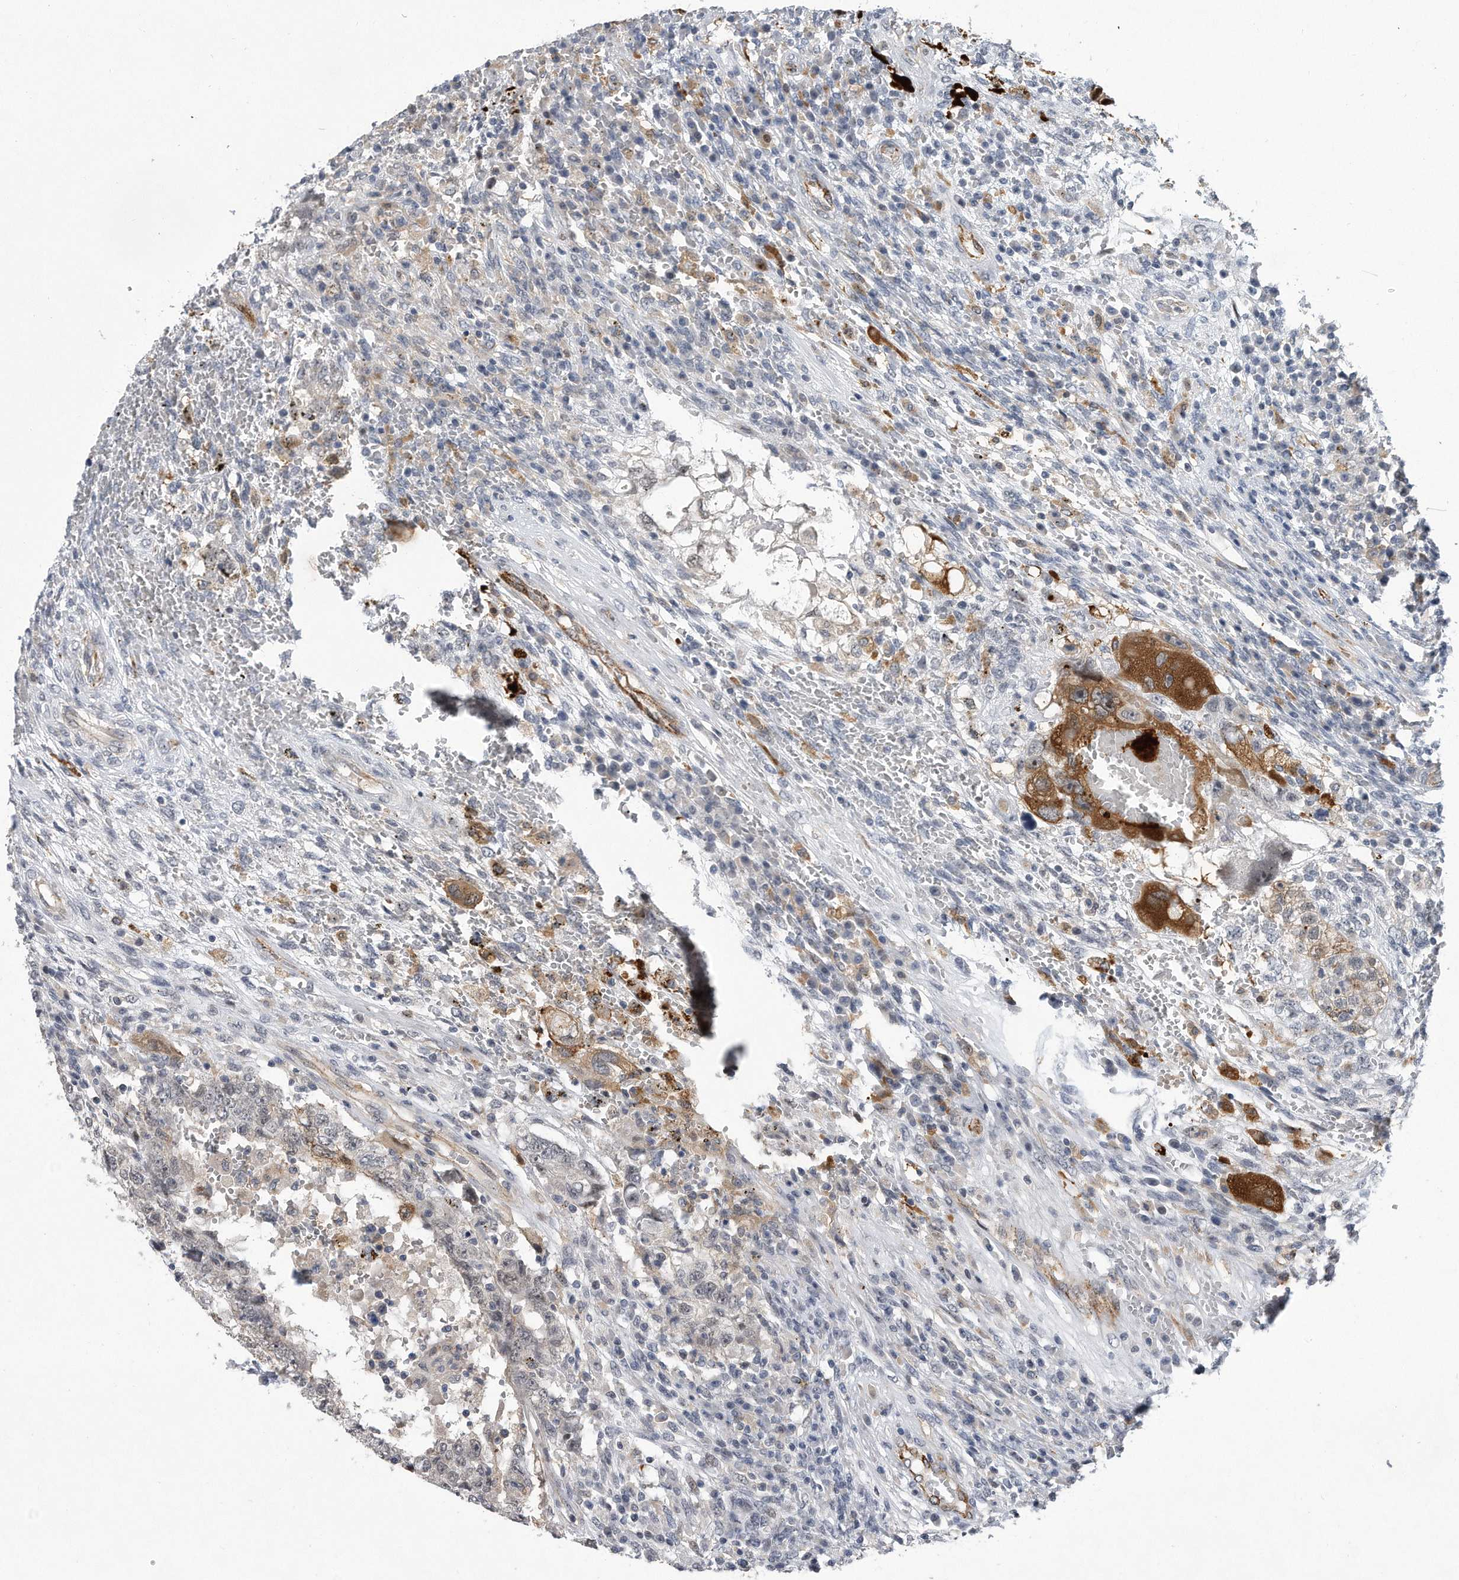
{"staining": {"intensity": "strong", "quantity": "<25%", "location": "cytoplasmic/membranous"}, "tissue": "testis cancer", "cell_type": "Tumor cells", "image_type": "cancer", "snomed": [{"axis": "morphology", "description": "Carcinoma, Embryonal, NOS"}, {"axis": "topography", "description": "Testis"}], "caption": "Testis cancer (embryonal carcinoma) was stained to show a protein in brown. There is medium levels of strong cytoplasmic/membranous expression in approximately <25% of tumor cells.", "gene": "PGBD2", "patient": {"sex": "male", "age": 26}}